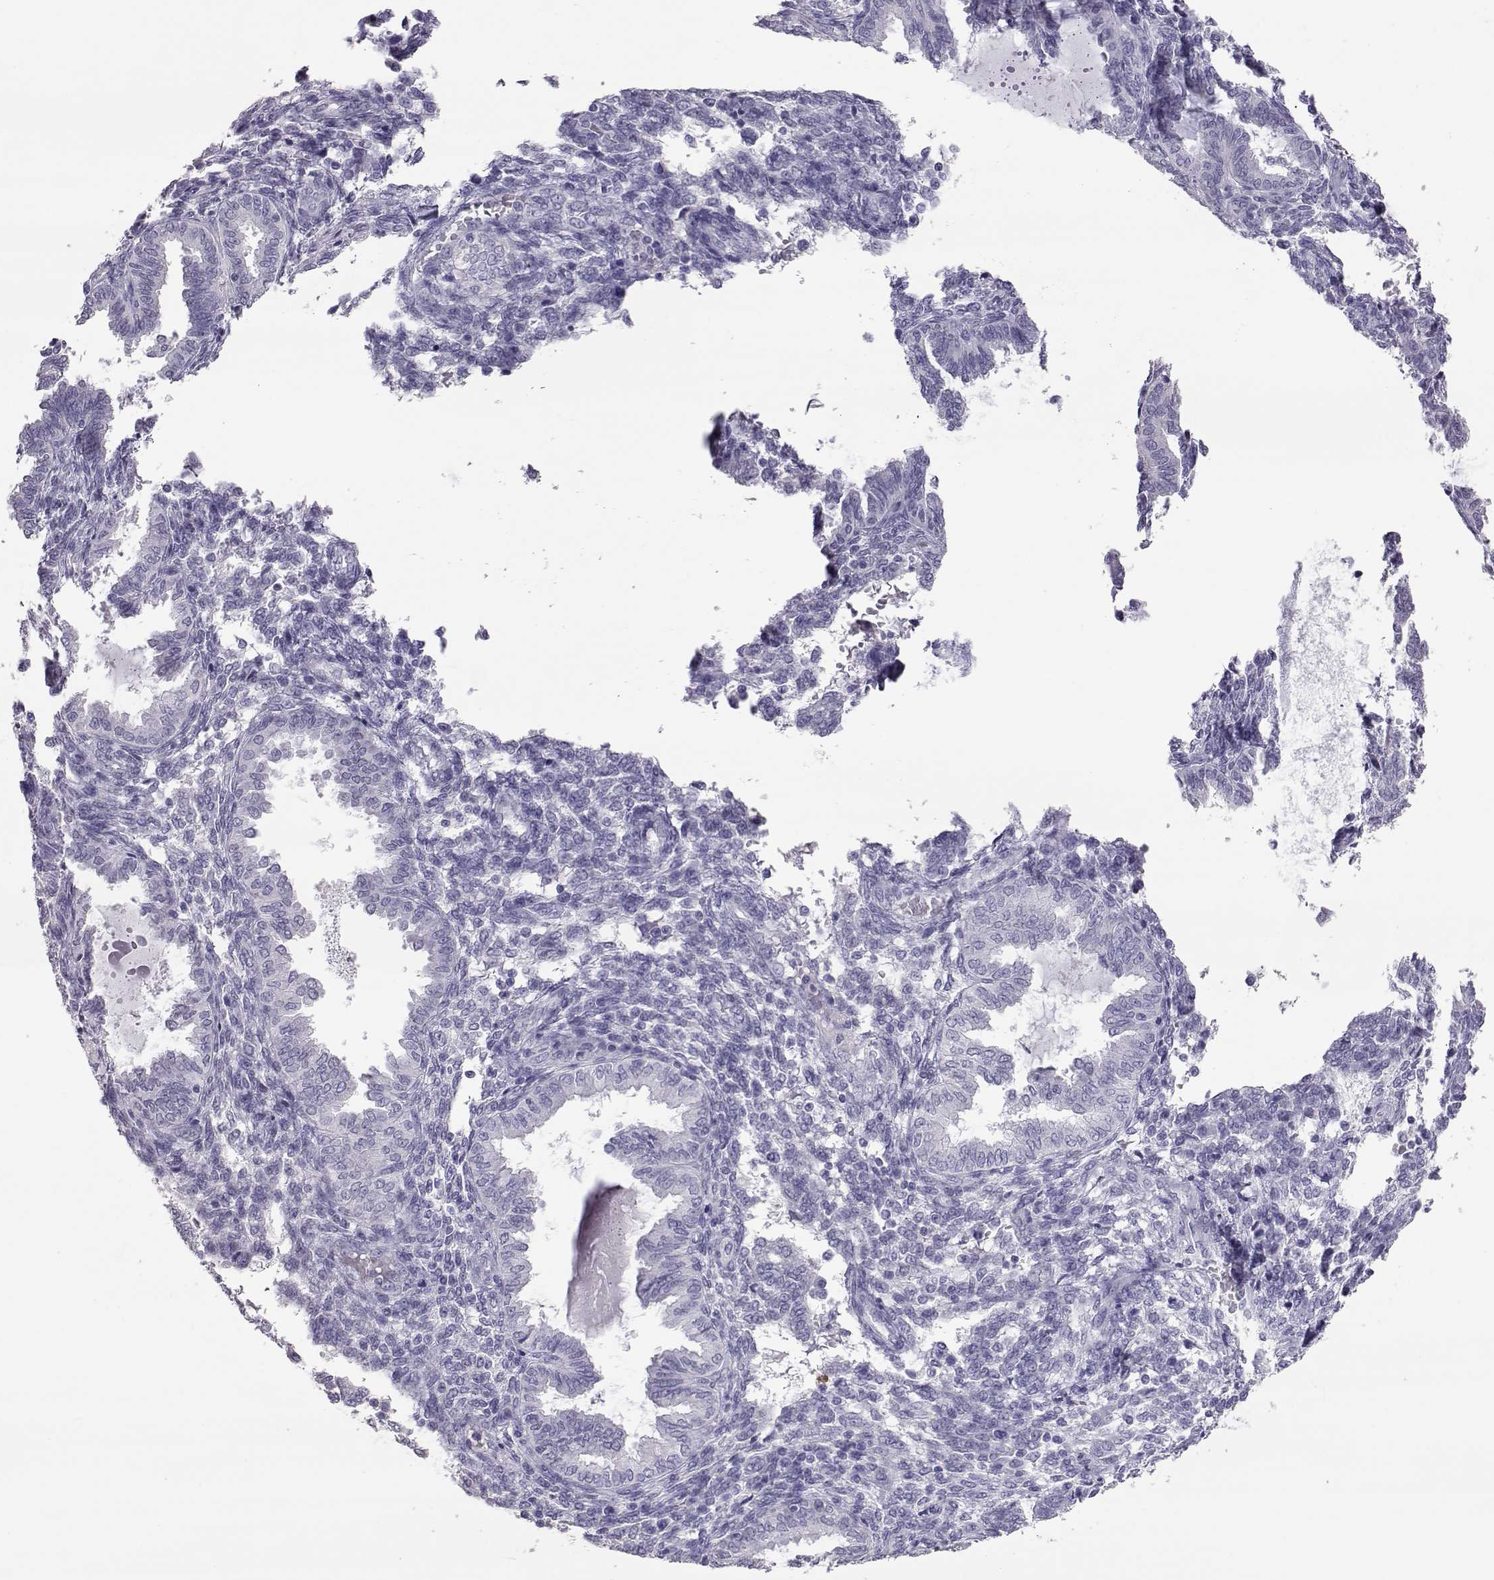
{"staining": {"intensity": "negative", "quantity": "none", "location": "none"}, "tissue": "endometrium", "cell_type": "Cells in endometrial stroma", "image_type": "normal", "snomed": [{"axis": "morphology", "description": "Normal tissue, NOS"}, {"axis": "topography", "description": "Endometrium"}], "caption": "There is no significant expression in cells in endometrial stroma of endometrium. (Immunohistochemistry (ihc), brightfield microscopy, high magnification).", "gene": "PMCH", "patient": {"sex": "female", "age": 42}}